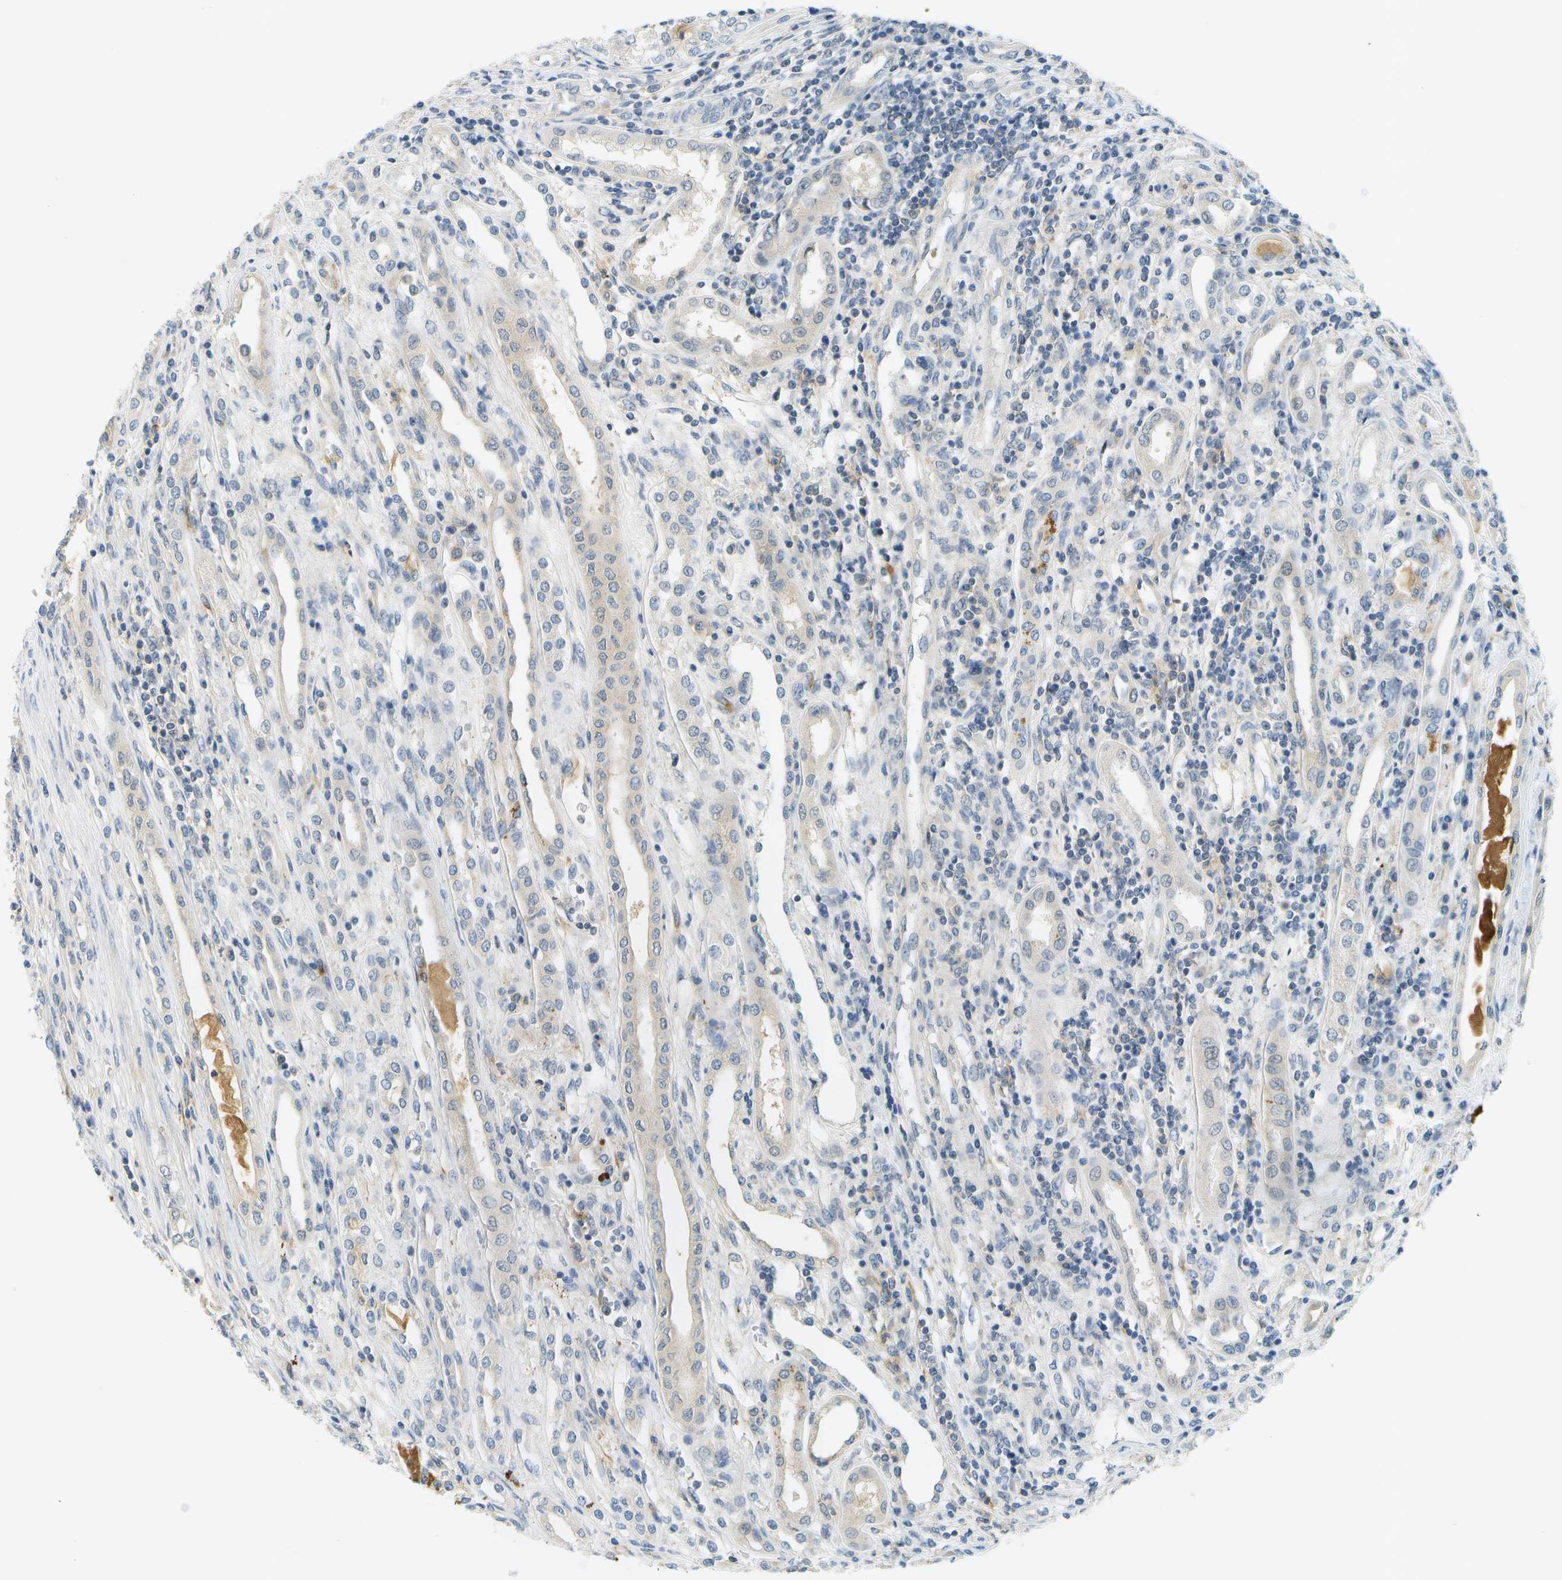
{"staining": {"intensity": "weak", "quantity": "<25%", "location": "cytoplasmic/membranous"}, "tissue": "renal cancer", "cell_type": "Tumor cells", "image_type": "cancer", "snomed": [{"axis": "morphology", "description": "Adenocarcinoma, NOS"}, {"axis": "topography", "description": "Kidney"}], "caption": "Human renal adenocarcinoma stained for a protein using immunohistochemistry (IHC) demonstrates no positivity in tumor cells.", "gene": "RASGRP2", "patient": {"sex": "female", "age": 54}}